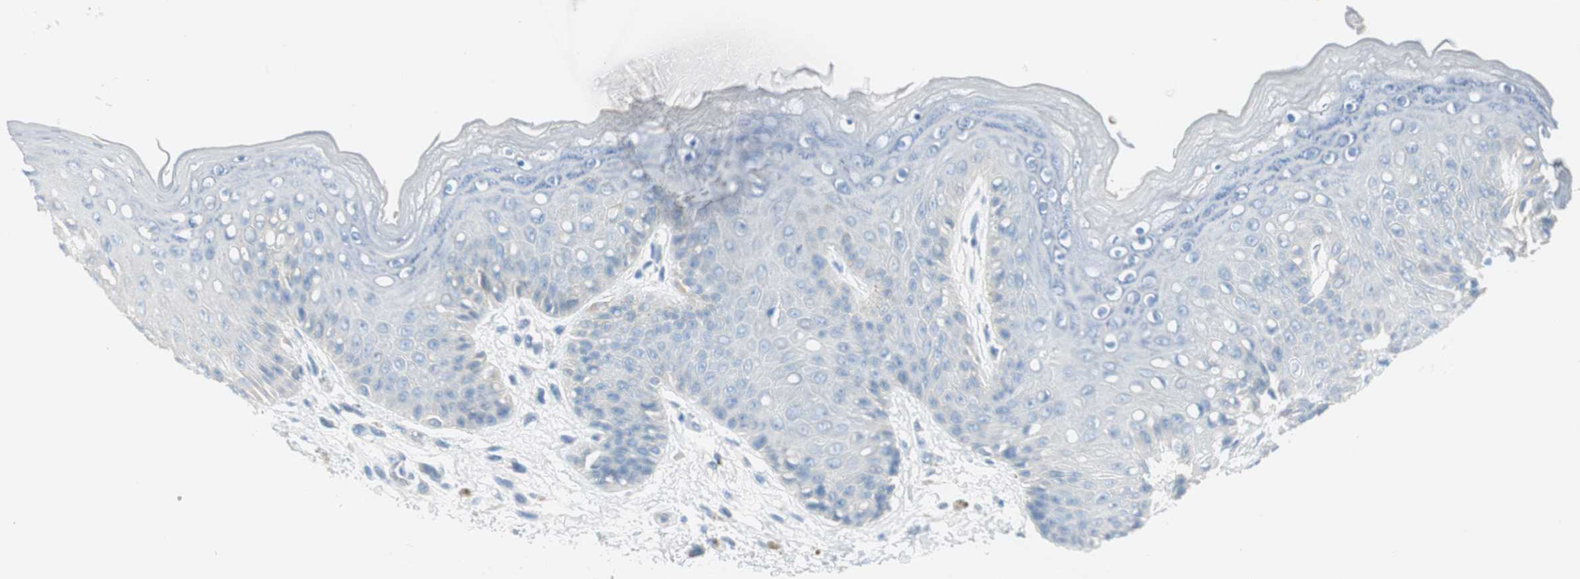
{"staining": {"intensity": "negative", "quantity": "none", "location": "none"}, "tissue": "skin", "cell_type": "Epidermal cells", "image_type": "normal", "snomed": [{"axis": "morphology", "description": "Normal tissue, NOS"}, {"axis": "topography", "description": "Anal"}], "caption": "Immunohistochemical staining of benign skin reveals no significant positivity in epidermal cells.", "gene": "TNFRSF13C", "patient": {"sex": "female", "age": 46}}